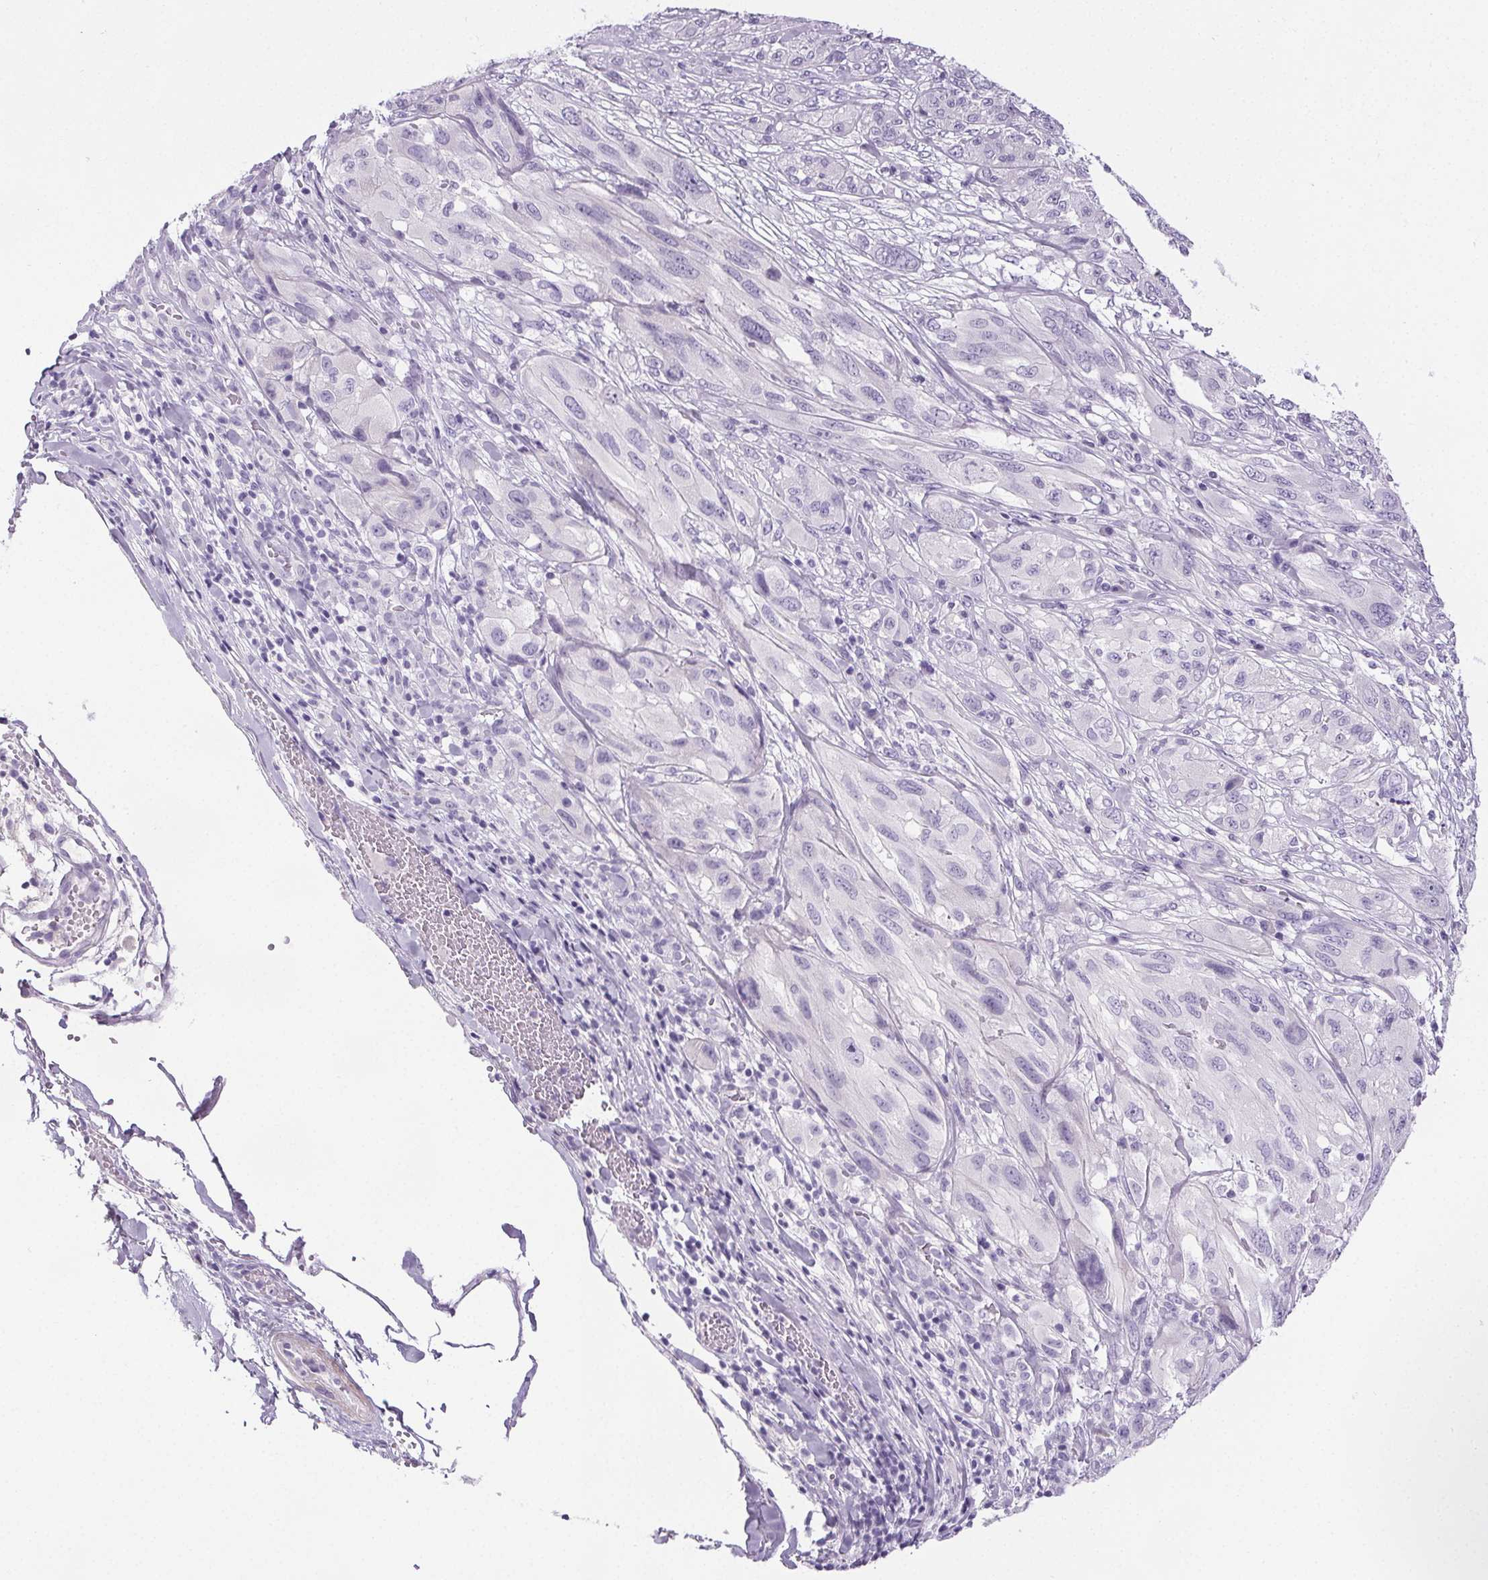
{"staining": {"intensity": "negative", "quantity": "none", "location": "none"}, "tissue": "melanoma", "cell_type": "Tumor cells", "image_type": "cancer", "snomed": [{"axis": "morphology", "description": "Malignant melanoma, NOS"}, {"axis": "topography", "description": "Skin"}], "caption": "Immunohistochemical staining of malignant melanoma demonstrates no significant positivity in tumor cells.", "gene": "ELAVL2", "patient": {"sex": "female", "age": 91}}